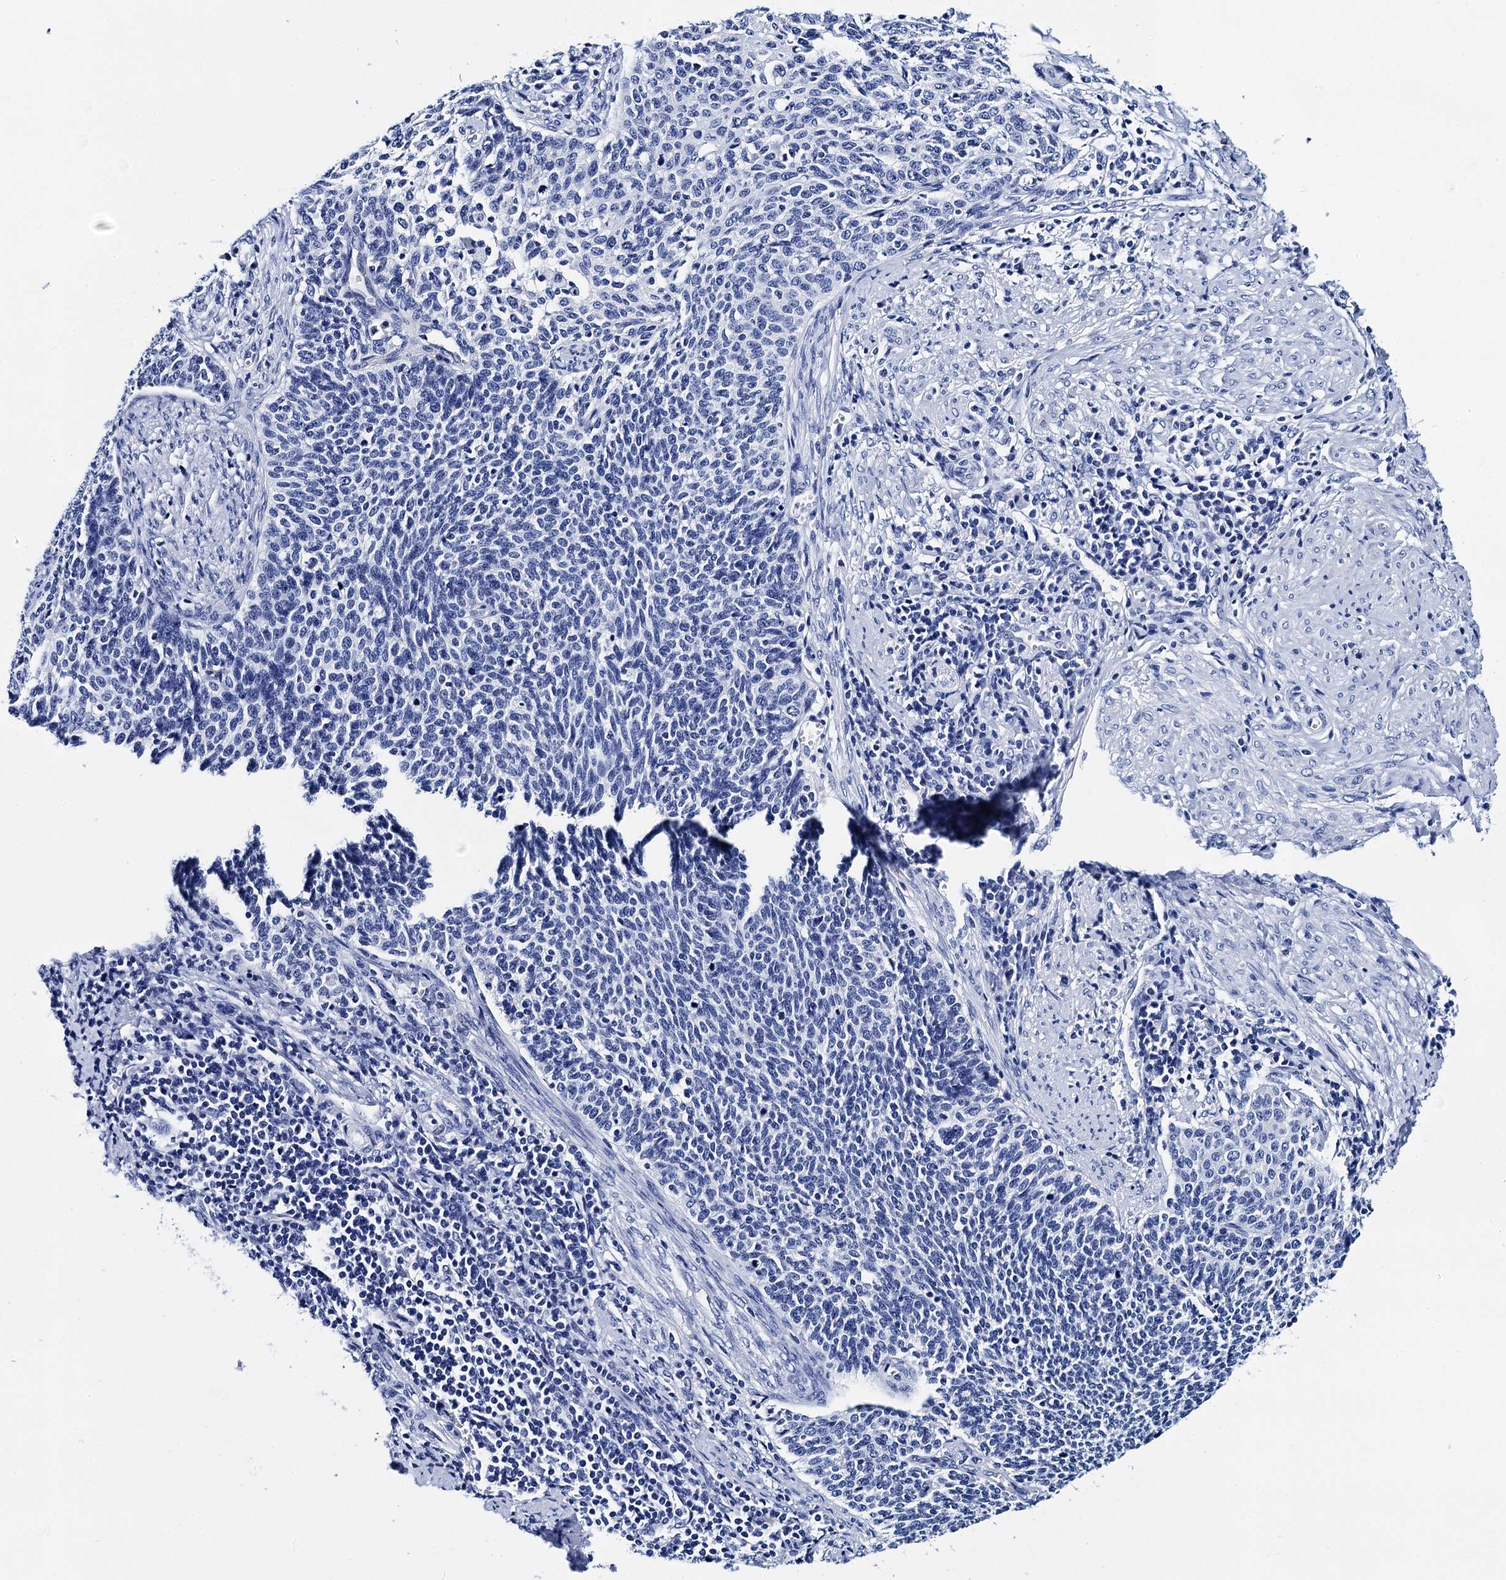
{"staining": {"intensity": "negative", "quantity": "none", "location": "none"}, "tissue": "cervical cancer", "cell_type": "Tumor cells", "image_type": "cancer", "snomed": [{"axis": "morphology", "description": "Squamous cell carcinoma, NOS"}, {"axis": "topography", "description": "Cervix"}], "caption": "This is an immunohistochemistry micrograph of cervical cancer. There is no expression in tumor cells.", "gene": "MYBPC3", "patient": {"sex": "female", "age": 39}}